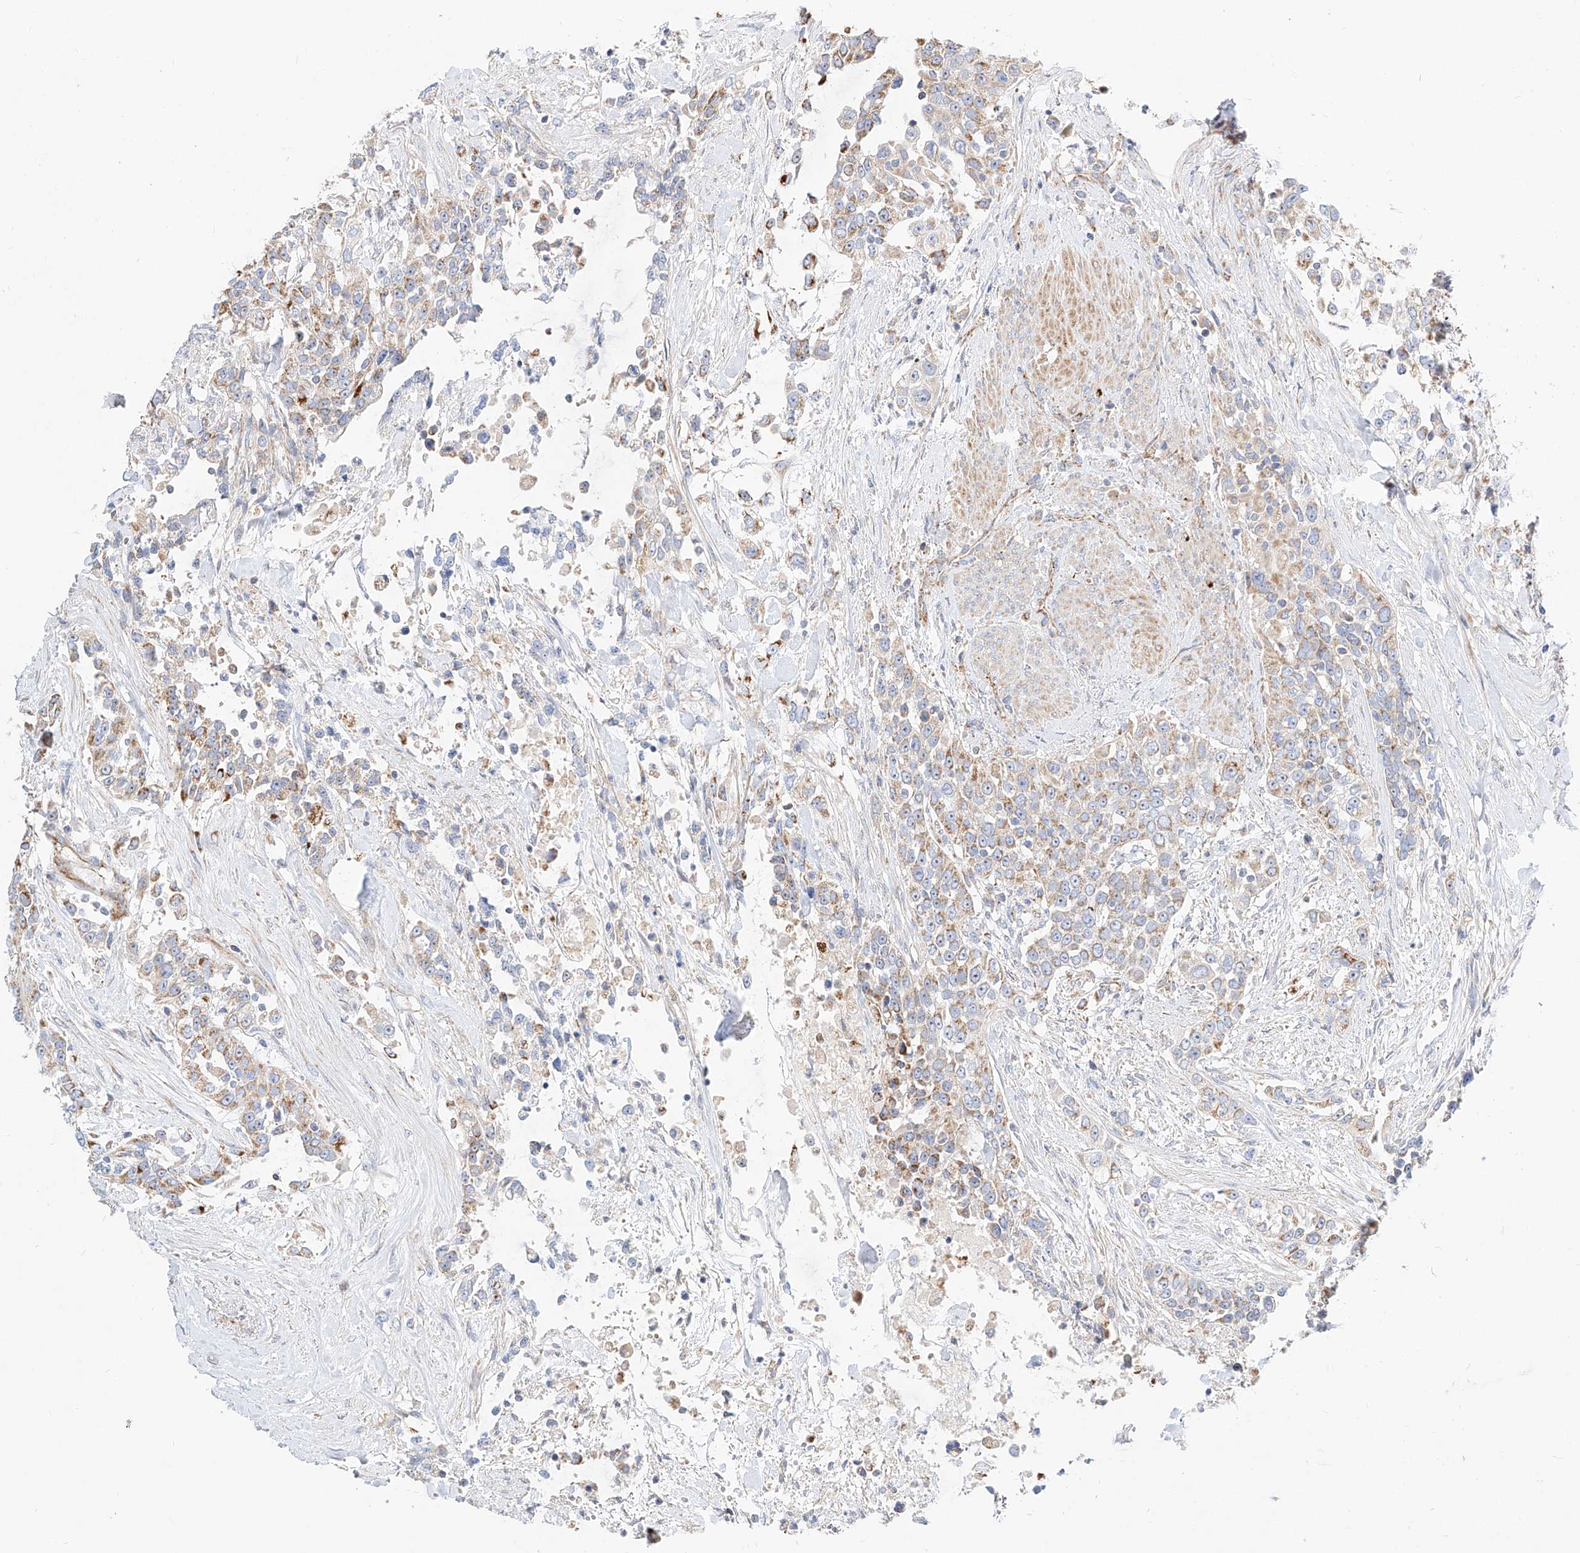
{"staining": {"intensity": "moderate", "quantity": "25%-75%", "location": "cytoplasmic/membranous"}, "tissue": "urothelial cancer", "cell_type": "Tumor cells", "image_type": "cancer", "snomed": [{"axis": "morphology", "description": "Urothelial carcinoma, High grade"}, {"axis": "topography", "description": "Urinary bladder"}], "caption": "This is an image of IHC staining of urothelial cancer, which shows moderate staining in the cytoplasmic/membranous of tumor cells.", "gene": "CST9", "patient": {"sex": "female", "age": 80}}